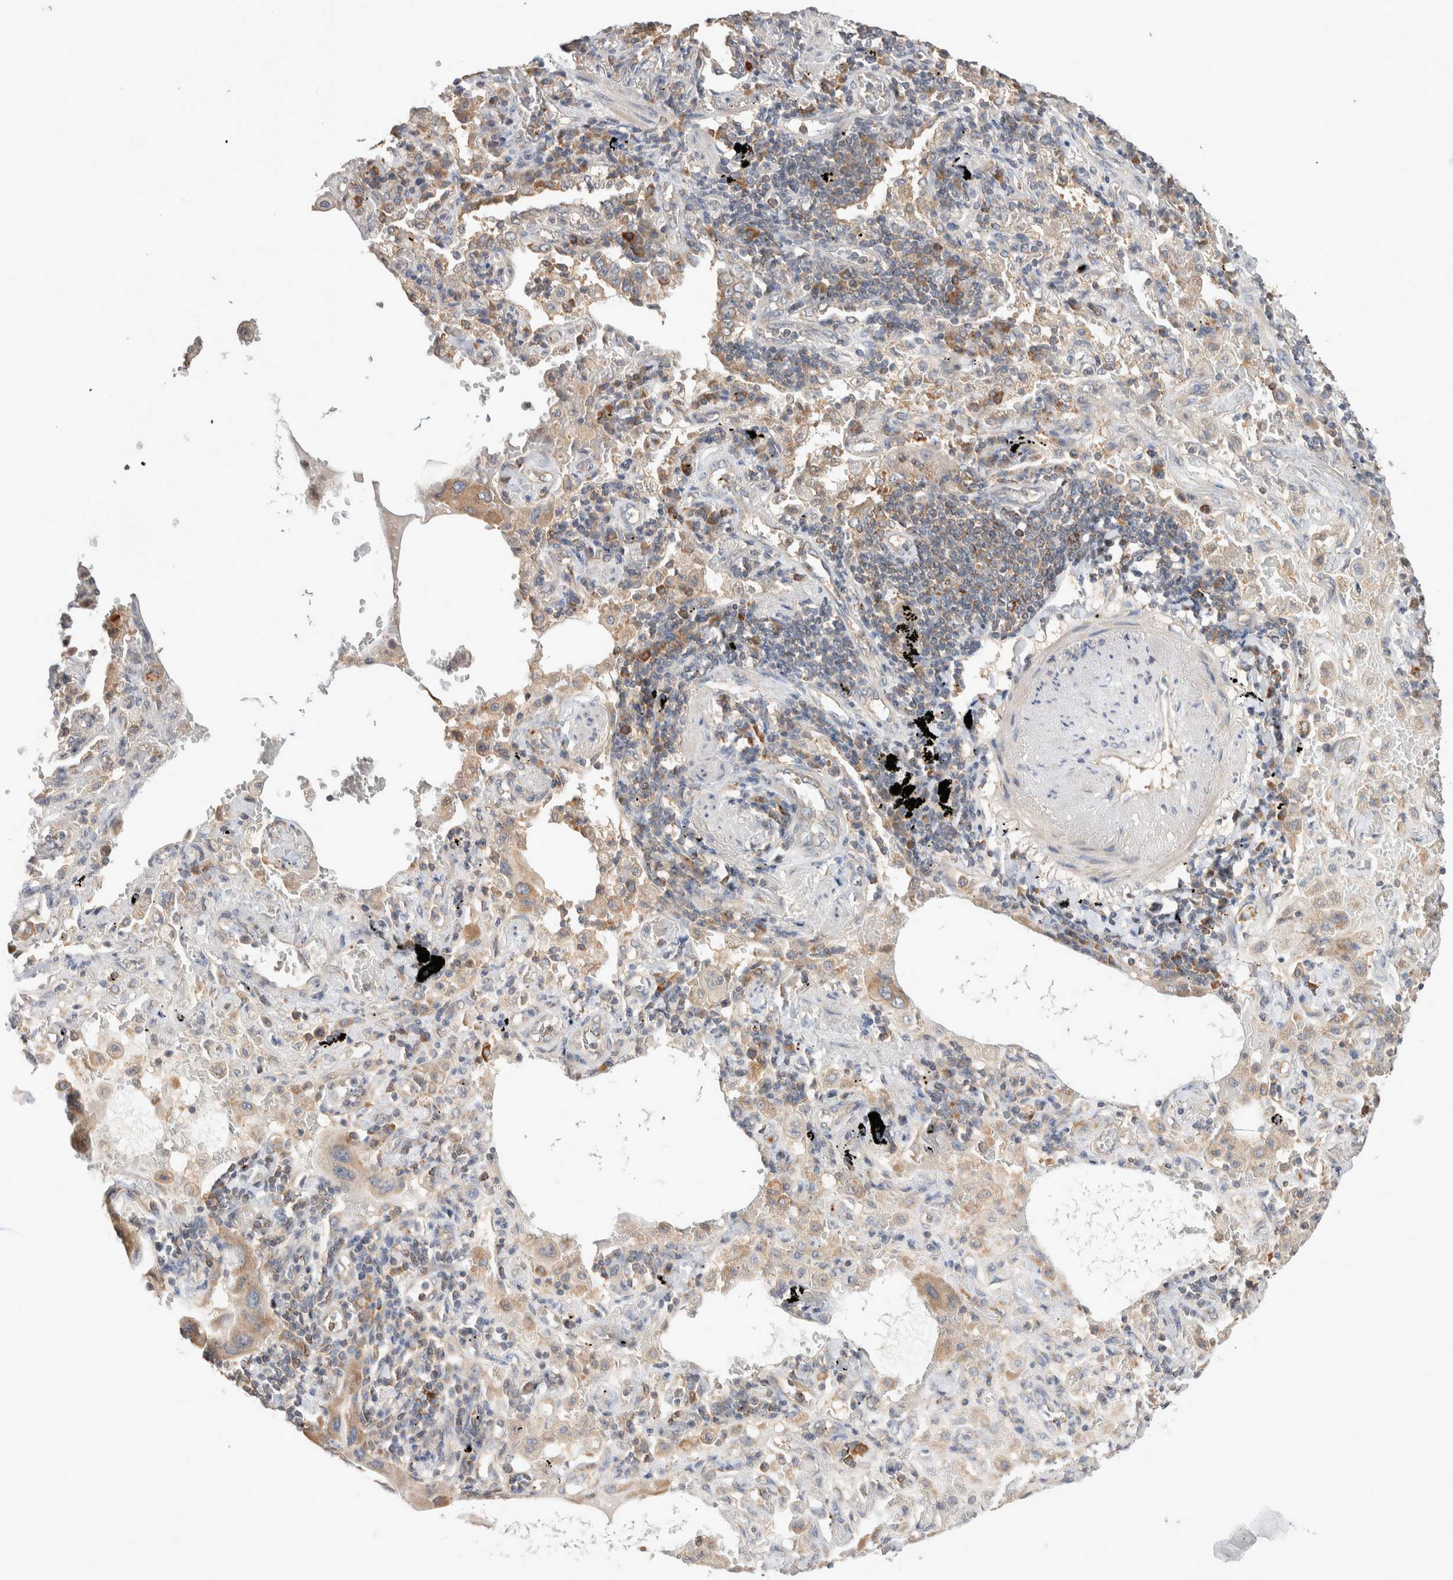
{"staining": {"intensity": "weak", "quantity": "25%-75%", "location": "cytoplasmic/membranous"}, "tissue": "lung cancer", "cell_type": "Tumor cells", "image_type": "cancer", "snomed": [{"axis": "morphology", "description": "Adenocarcinoma, NOS"}, {"axis": "topography", "description": "Lung"}], "caption": "The image demonstrates a brown stain indicating the presence of a protein in the cytoplasmic/membranous of tumor cells in lung adenocarcinoma.", "gene": "DEPTOR", "patient": {"sex": "female", "age": 65}}